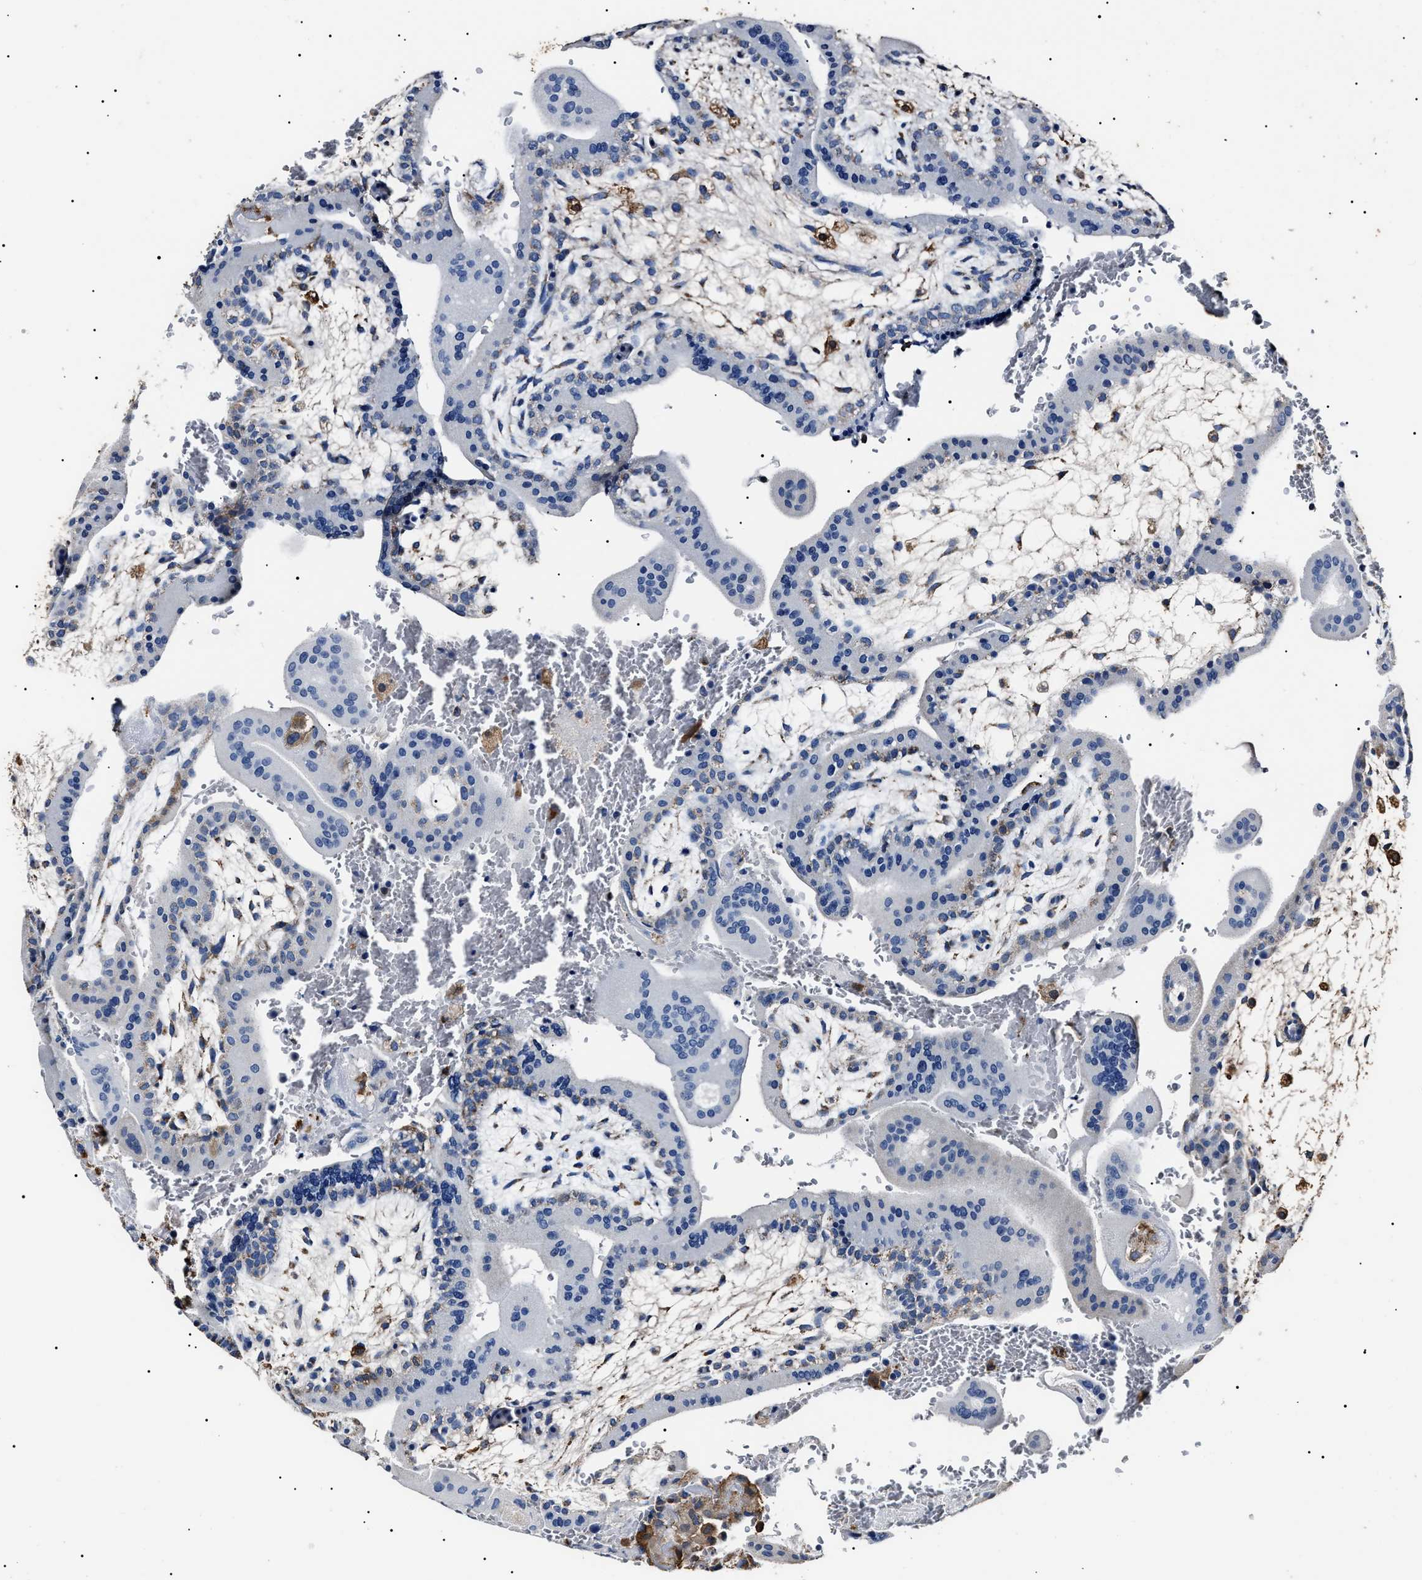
{"staining": {"intensity": "weak", "quantity": "<25%", "location": "cytoplasmic/membranous"}, "tissue": "placenta", "cell_type": "Decidual cells", "image_type": "normal", "snomed": [{"axis": "morphology", "description": "Normal tissue, NOS"}, {"axis": "topography", "description": "Placenta"}], "caption": "Photomicrograph shows no significant protein positivity in decidual cells of benign placenta.", "gene": "ALDH1A1", "patient": {"sex": "female", "age": 35}}